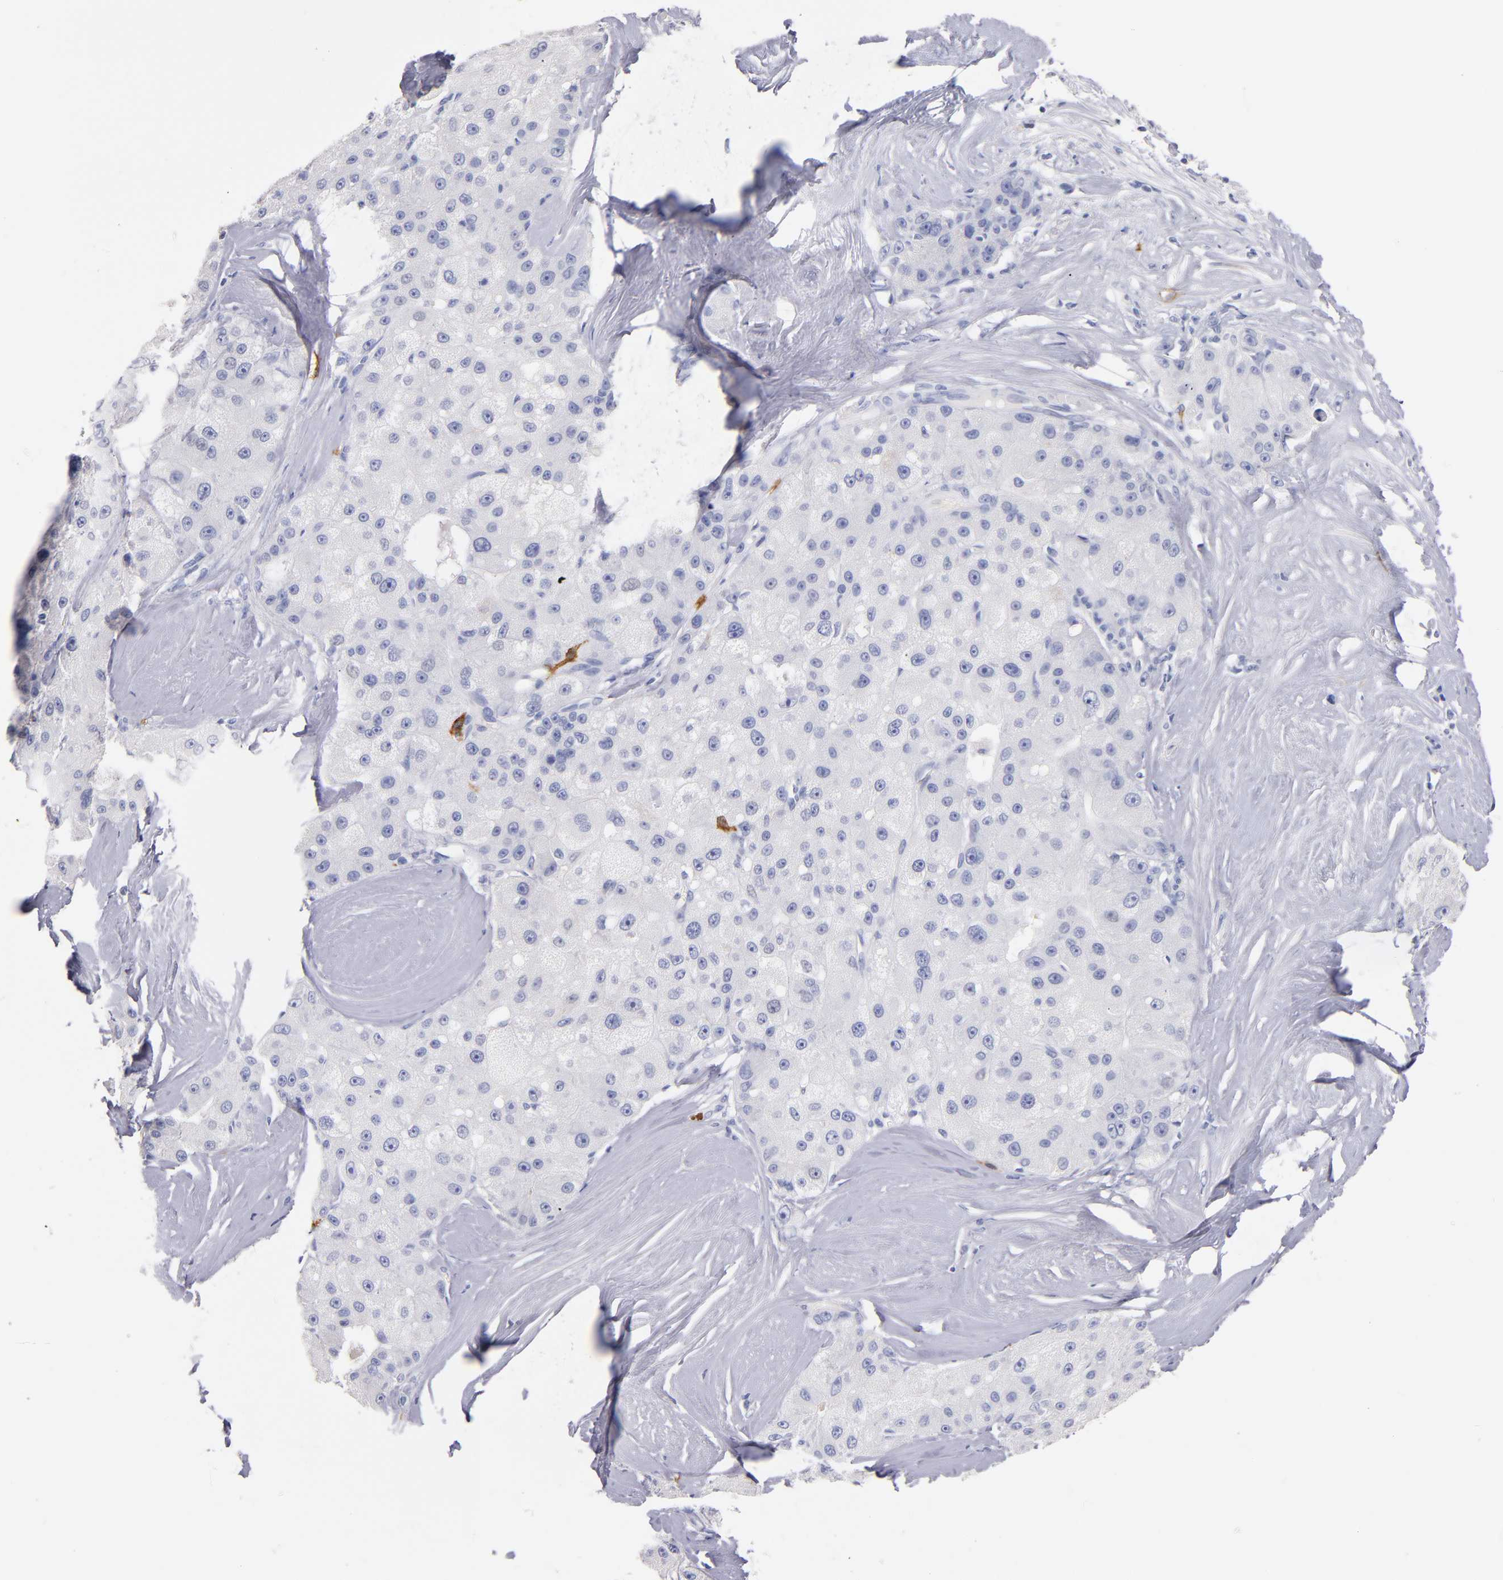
{"staining": {"intensity": "negative", "quantity": "none", "location": "none"}, "tissue": "liver cancer", "cell_type": "Tumor cells", "image_type": "cancer", "snomed": [{"axis": "morphology", "description": "Carcinoma, Hepatocellular, NOS"}, {"axis": "topography", "description": "Liver"}], "caption": "Tumor cells are negative for protein expression in human liver cancer.", "gene": "KIT", "patient": {"sex": "male", "age": 80}}